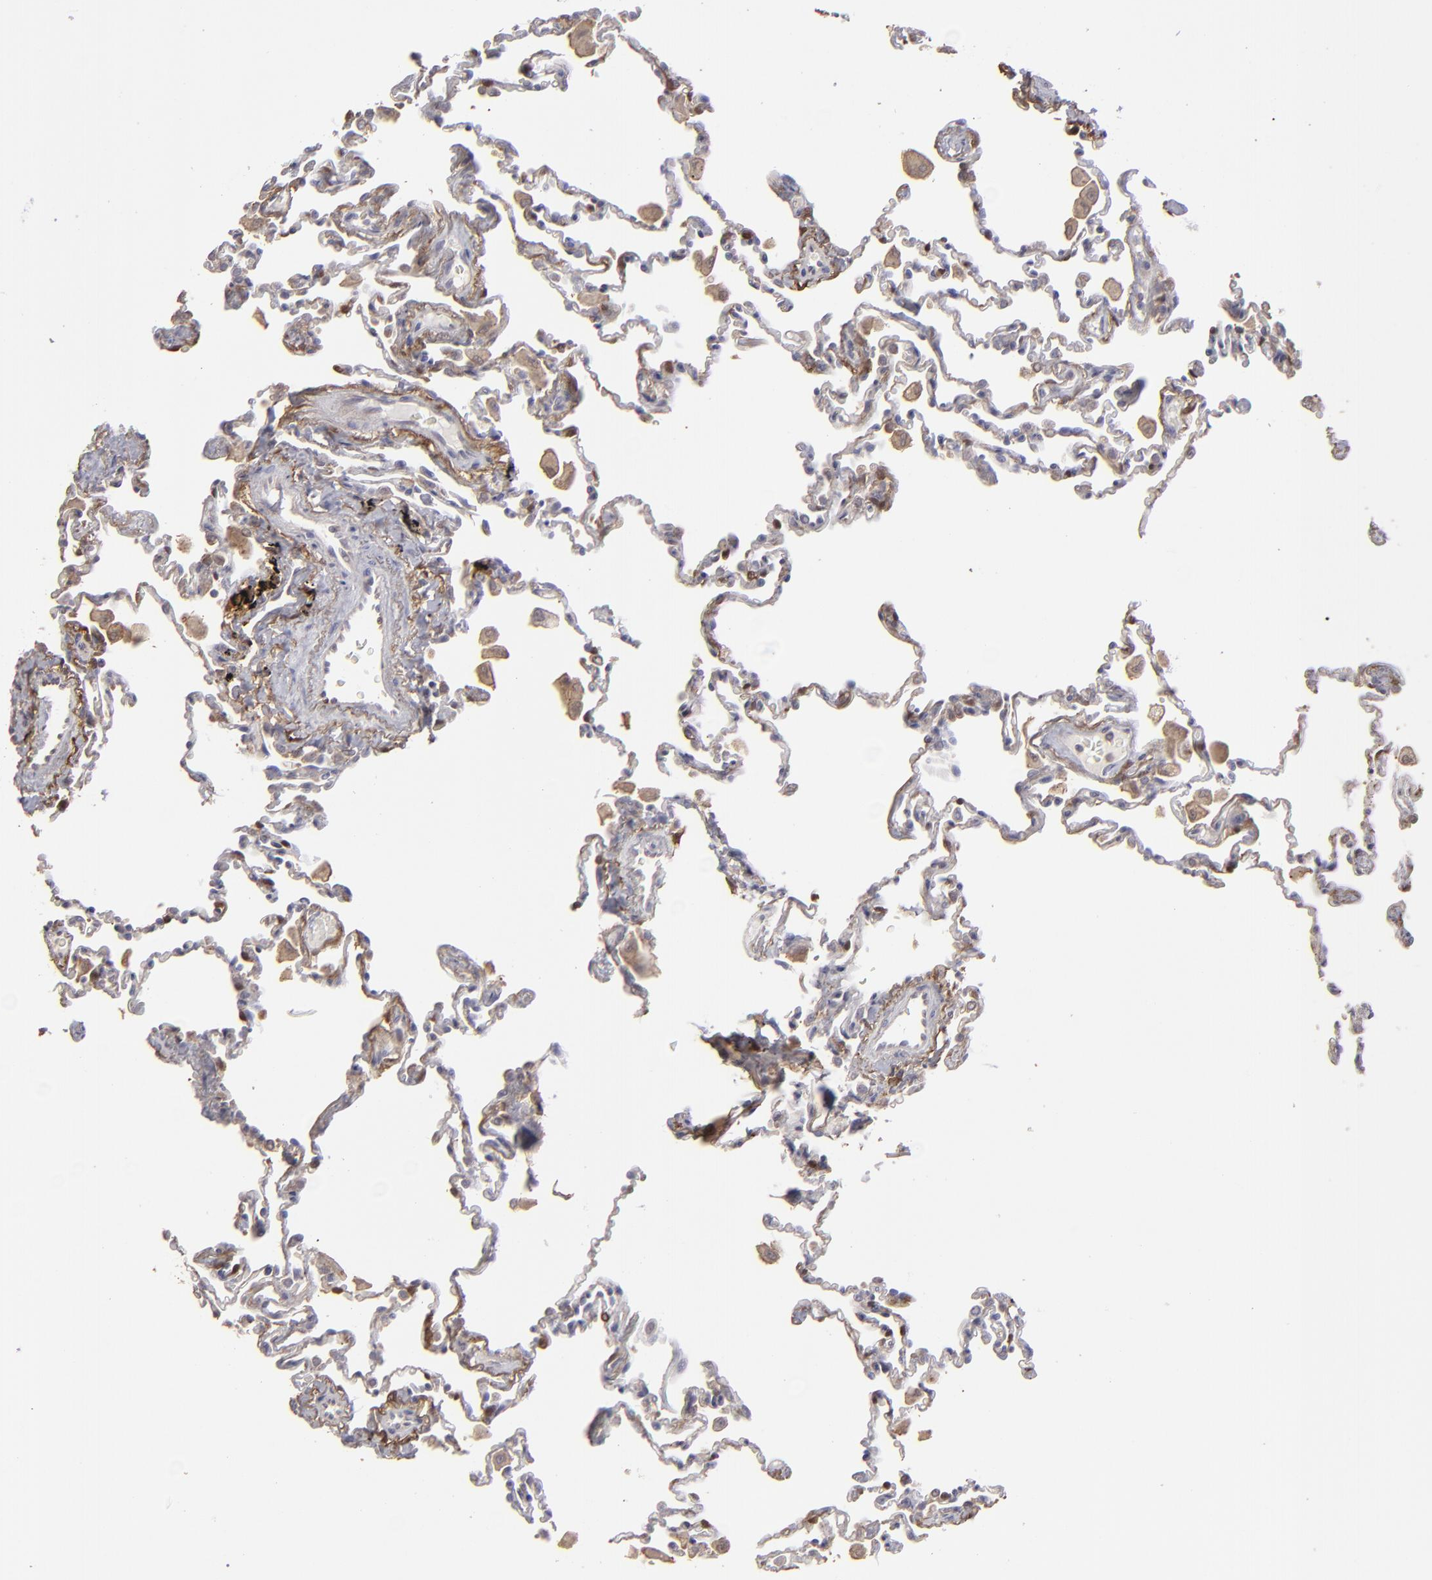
{"staining": {"intensity": "weak", "quantity": "25%-75%", "location": "cytoplasmic/membranous"}, "tissue": "lung", "cell_type": "Alveolar cells", "image_type": "normal", "snomed": [{"axis": "morphology", "description": "Normal tissue, NOS"}, {"axis": "topography", "description": "Lung"}], "caption": "IHC staining of benign lung, which shows low levels of weak cytoplasmic/membranous expression in about 25%-75% of alveolar cells indicating weak cytoplasmic/membranous protein staining. The staining was performed using DAB (brown) for protein detection and nuclei were counterstained in hematoxylin (blue).", "gene": "SEMA3G", "patient": {"sex": "male", "age": 59}}